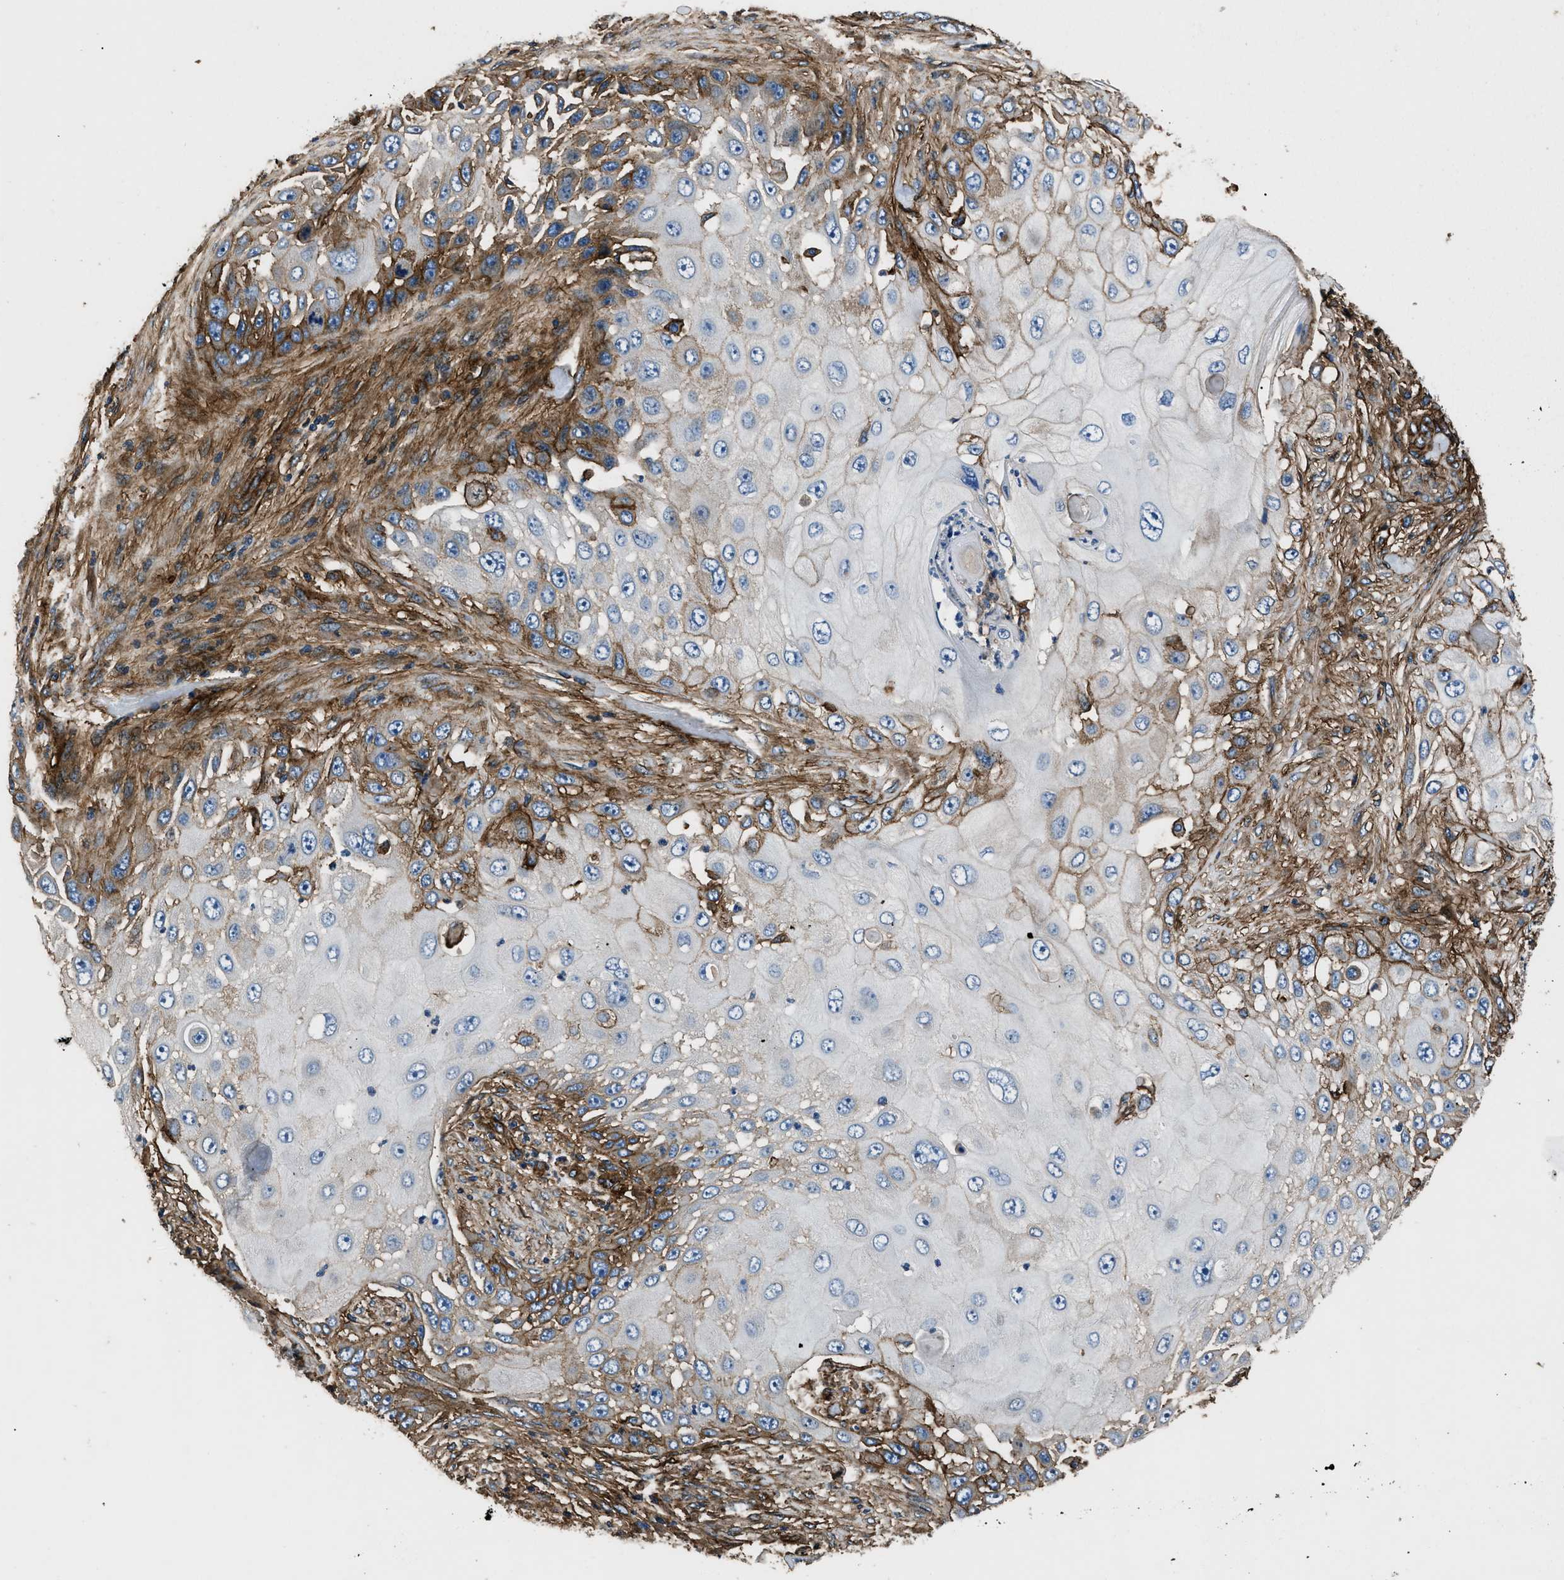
{"staining": {"intensity": "moderate", "quantity": "<25%", "location": "cytoplasmic/membranous"}, "tissue": "skin cancer", "cell_type": "Tumor cells", "image_type": "cancer", "snomed": [{"axis": "morphology", "description": "Squamous cell carcinoma, NOS"}, {"axis": "topography", "description": "Skin"}], "caption": "Skin cancer stained with a brown dye shows moderate cytoplasmic/membranous positive positivity in about <25% of tumor cells.", "gene": "CD276", "patient": {"sex": "female", "age": 44}}